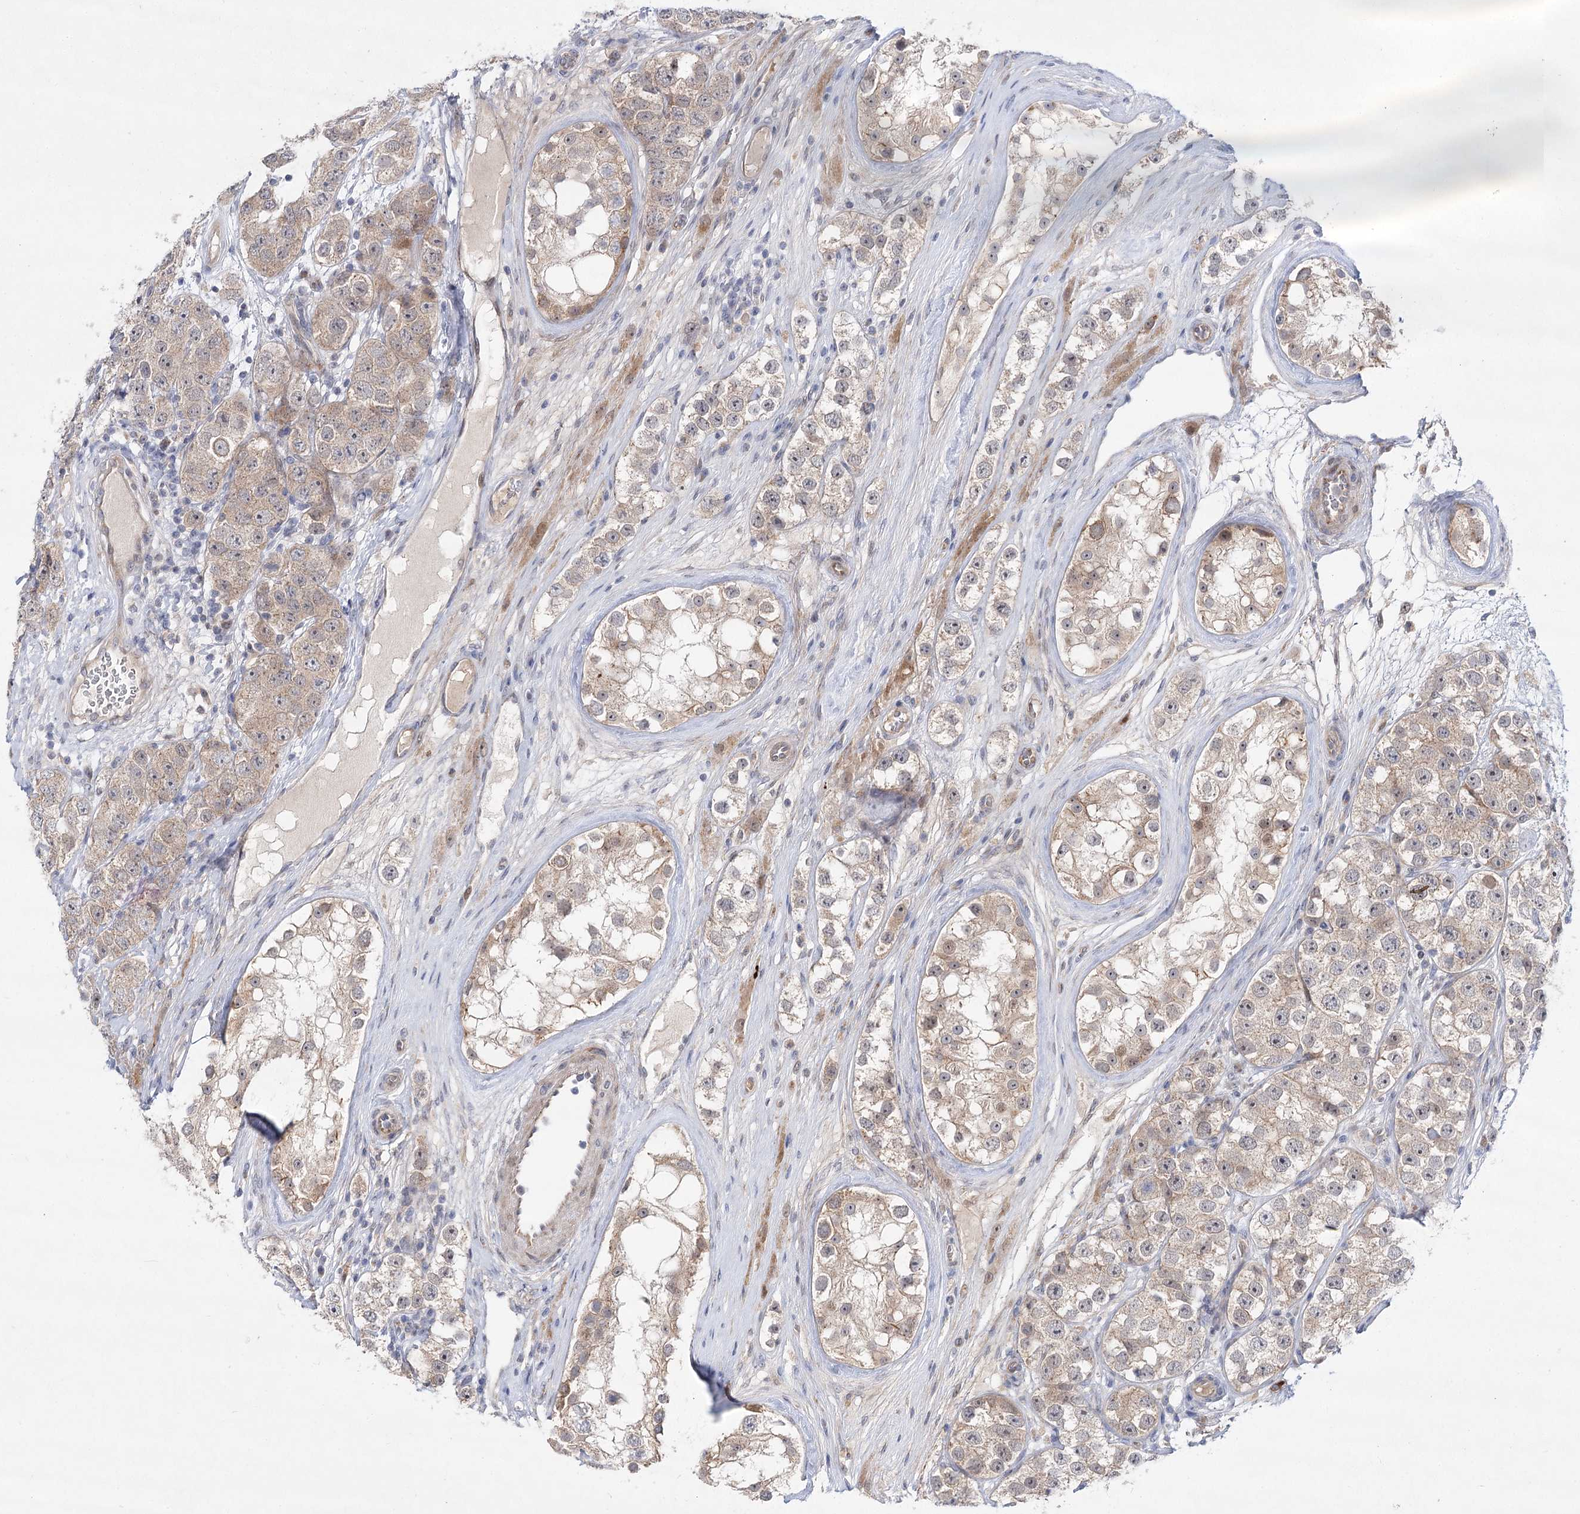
{"staining": {"intensity": "weak", "quantity": "25%-75%", "location": "cytoplasmic/membranous"}, "tissue": "testis cancer", "cell_type": "Tumor cells", "image_type": "cancer", "snomed": [{"axis": "morphology", "description": "Seminoma, NOS"}, {"axis": "topography", "description": "Testis"}], "caption": "This photomicrograph shows immunohistochemistry (IHC) staining of human testis cancer (seminoma), with low weak cytoplasmic/membranous positivity in approximately 25%-75% of tumor cells.", "gene": "ARHGAP32", "patient": {"sex": "male", "age": 28}}